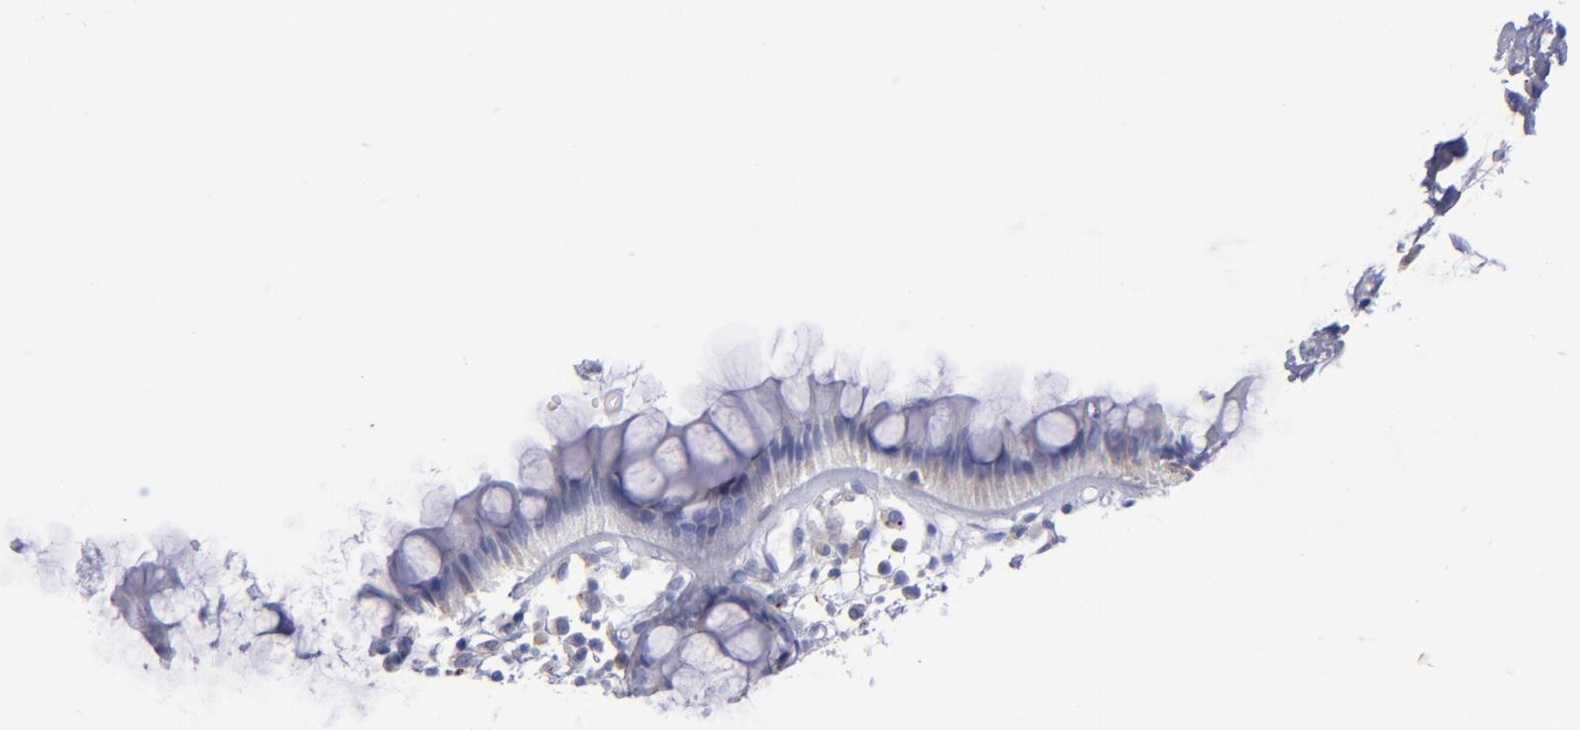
{"staining": {"intensity": "weak", "quantity": "<25%", "location": "cytoplasmic/membranous"}, "tissue": "rectum", "cell_type": "Glandular cells", "image_type": "normal", "snomed": [{"axis": "morphology", "description": "Normal tissue, NOS"}, {"axis": "topography", "description": "Rectum"}], "caption": "Glandular cells are negative for brown protein staining in normal rectum. (DAB (3,3'-diaminobenzidine) immunohistochemistry (IHC), high magnification).", "gene": "MFGE8", "patient": {"sex": "female", "age": 66}}